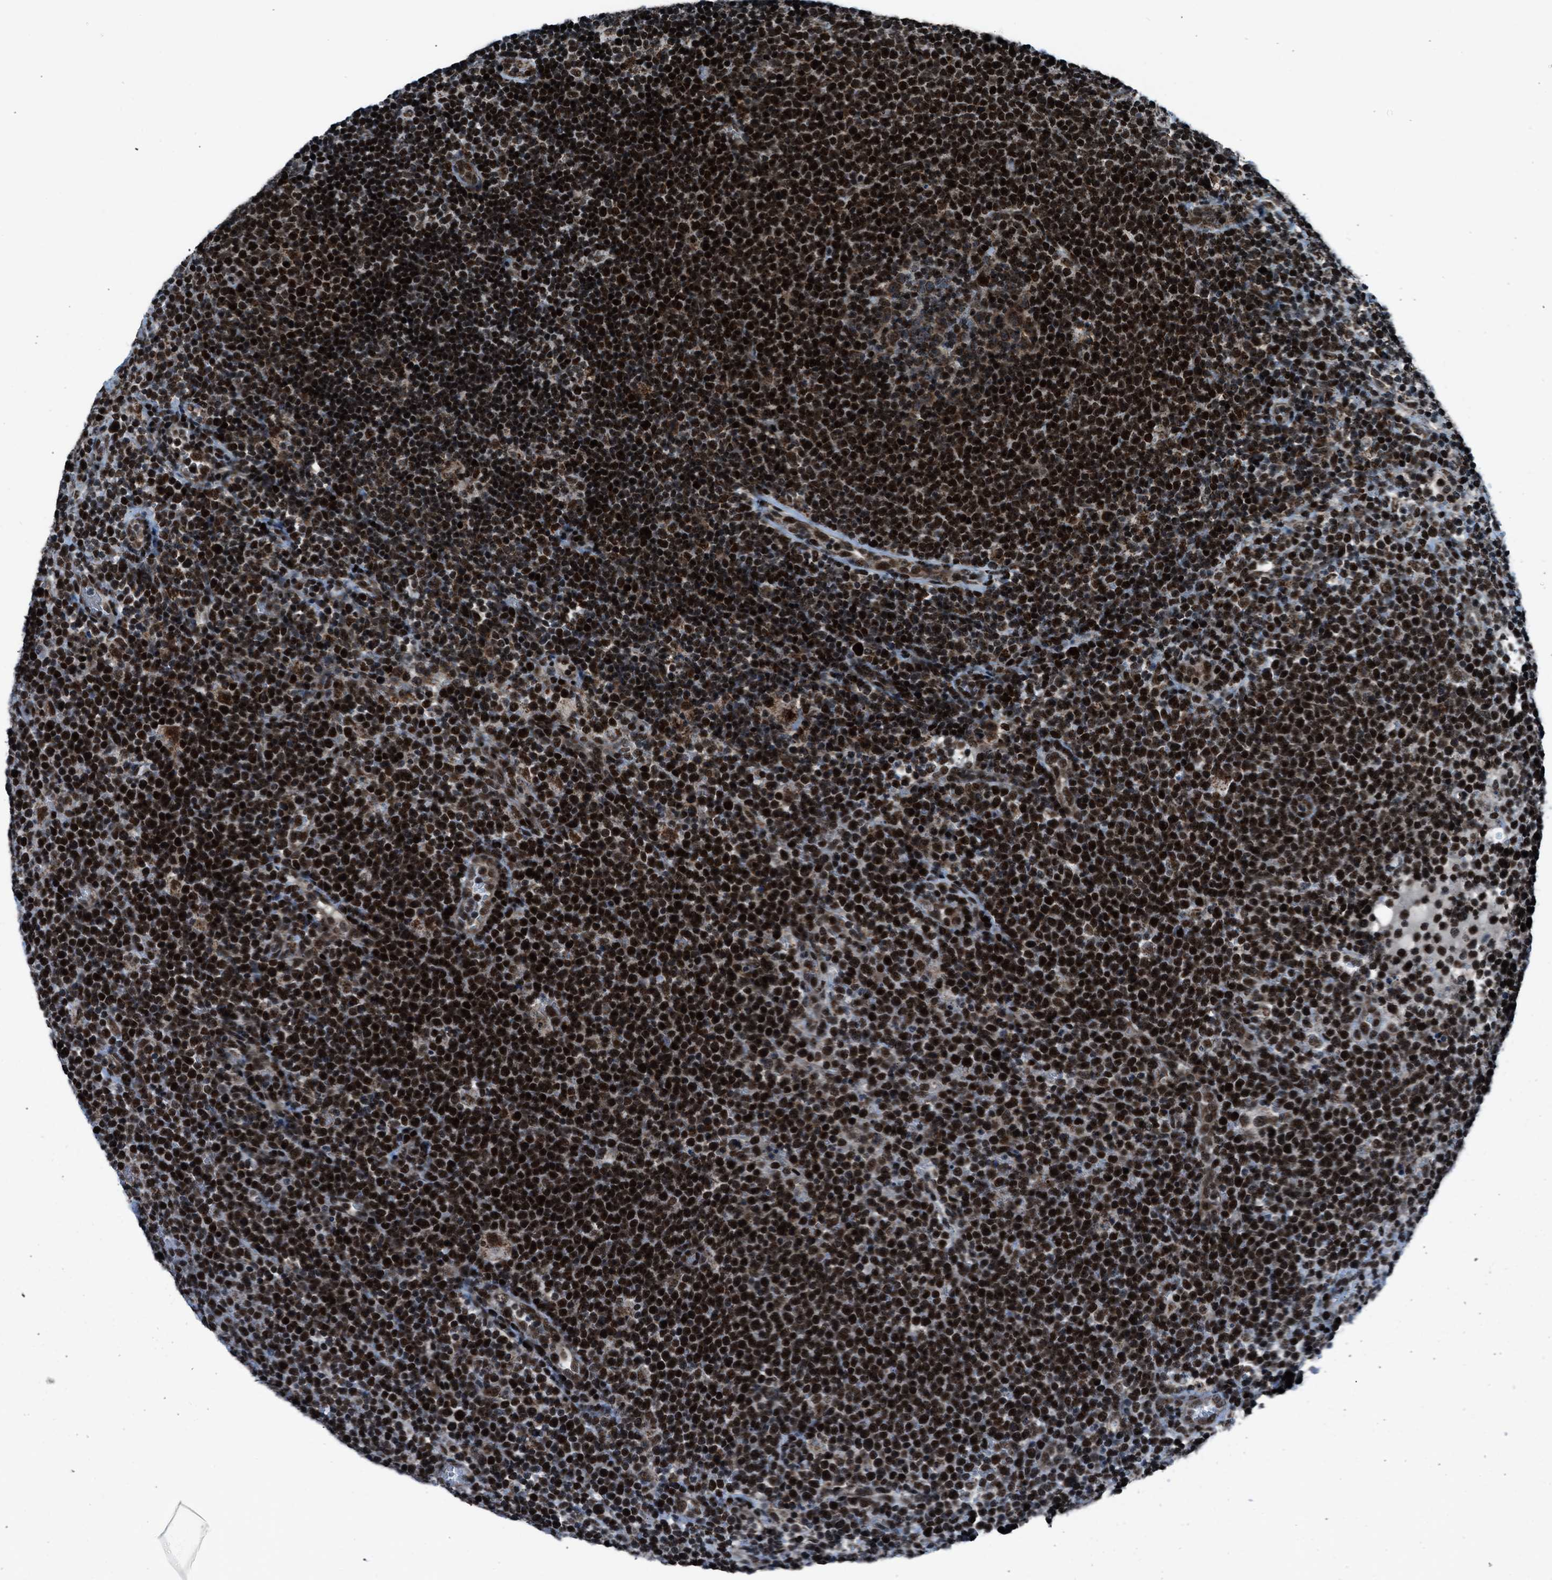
{"staining": {"intensity": "strong", "quantity": ">75%", "location": "nuclear"}, "tissue": "lymphoma", "cell_type": "Tumor cells", "image_type": "cancer", "snomed": [{"axis": "morphology", "description": "Malignant lymphoma, non-Hodgkin's type, High grade"}, {"axis": "topography", "description": "Lymph node"}], "caption": "Protein staining demonstrates strong nuclear positivity in approximately >75% of tumor cells in lymphoma.", "gene": "MORC3", "patient": {"sex": "male", "age": 61}}